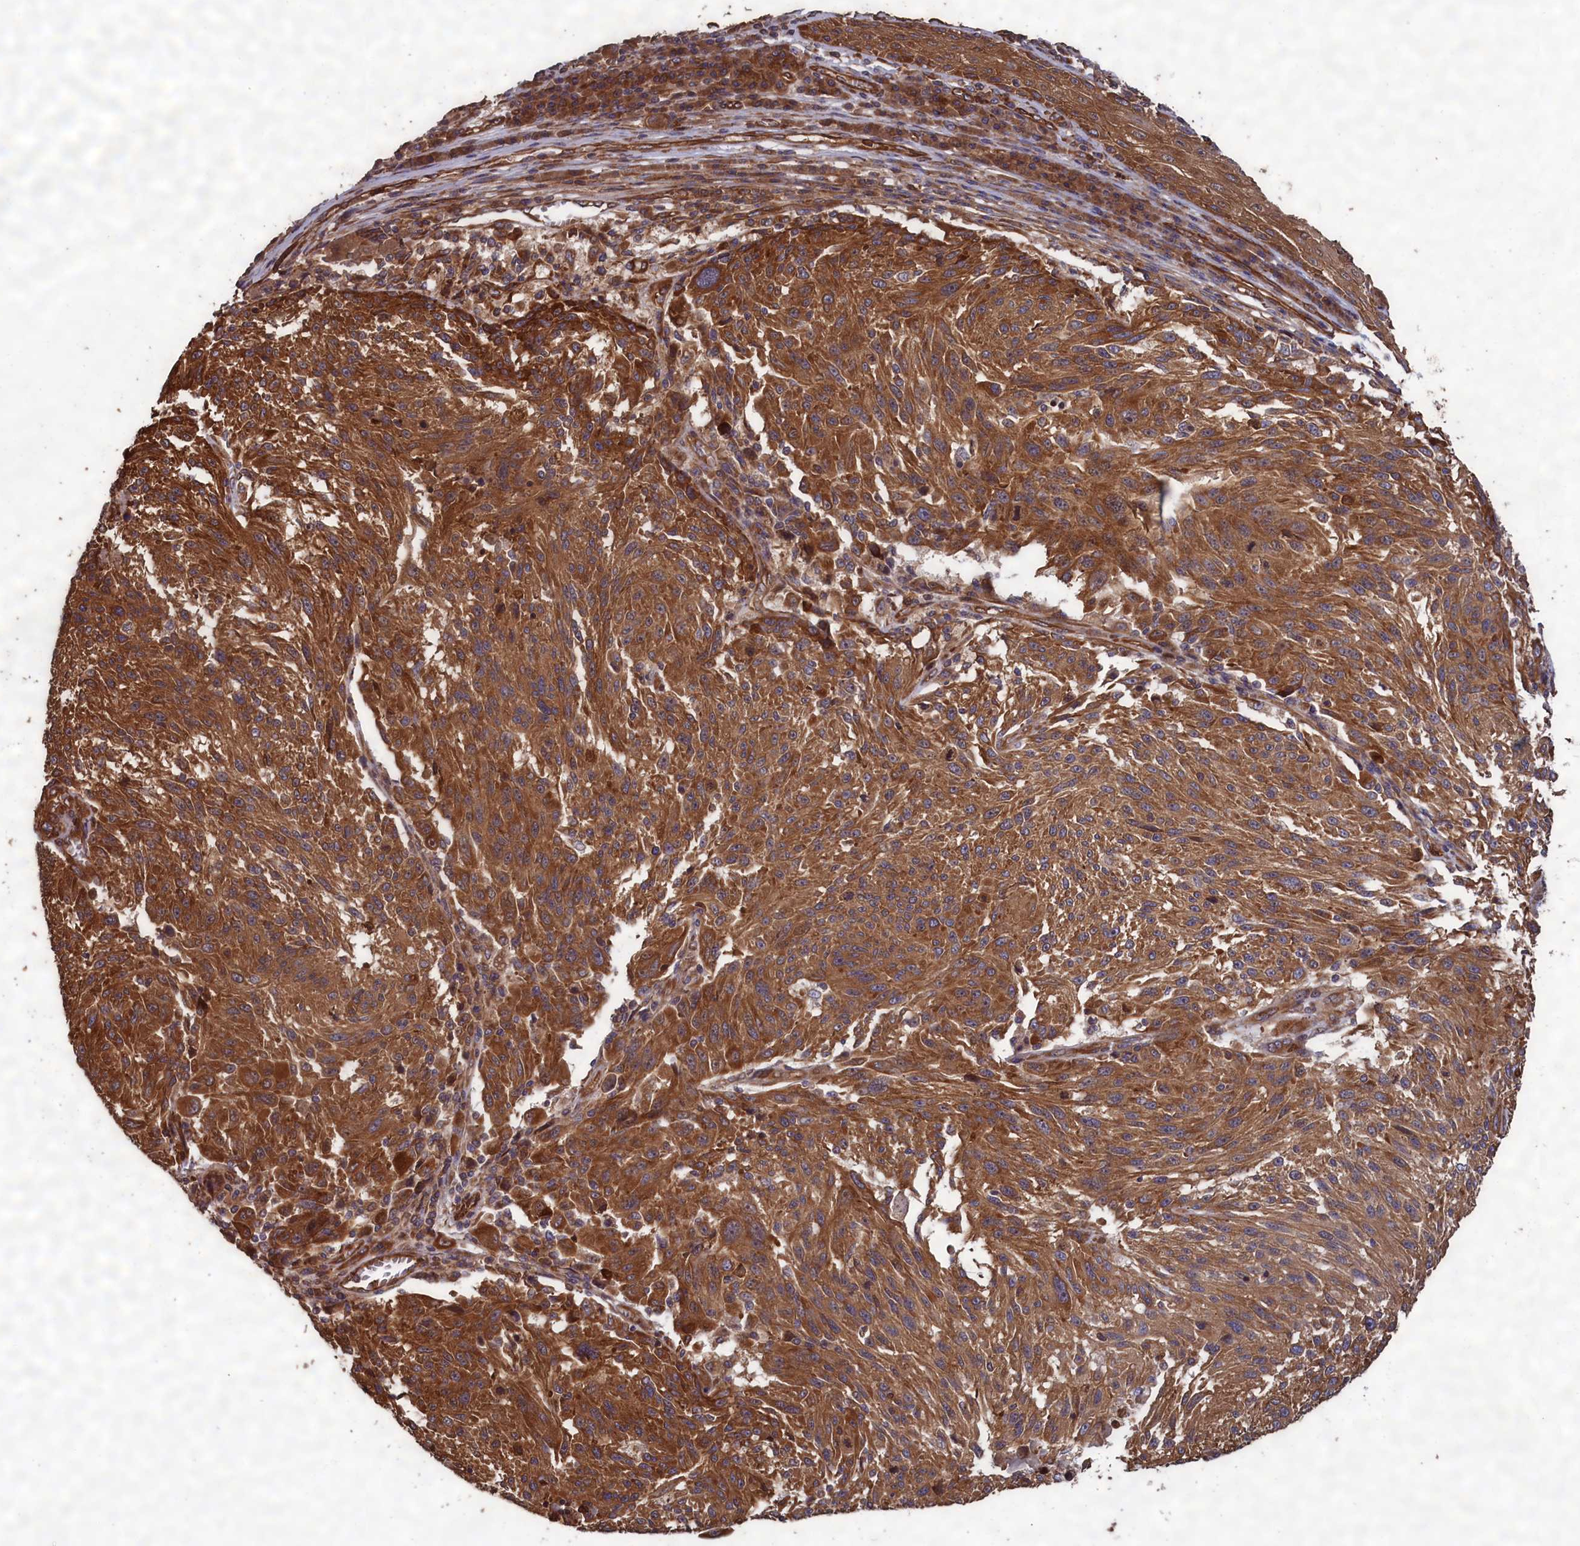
{"staining": {"intensity": "strong", "quantity": ">75%", "location": "cytoplasmic/membranous"}, "tissue": "melanoma", "cell_type": "Tumor cells", "image_type": "cancer", "snomed": [{"axis": "morphology", "description": "Malignant melanoma, NOS"}, {"axis": "topography", "description": "Skin"}], "caption": "A brown stain labels strong cytoplasmic/membranous staining of a protein in human malignant melanoma tumor cells.", "gene": "CCDC124", "patient": {"sex": "male", "age": 53}}